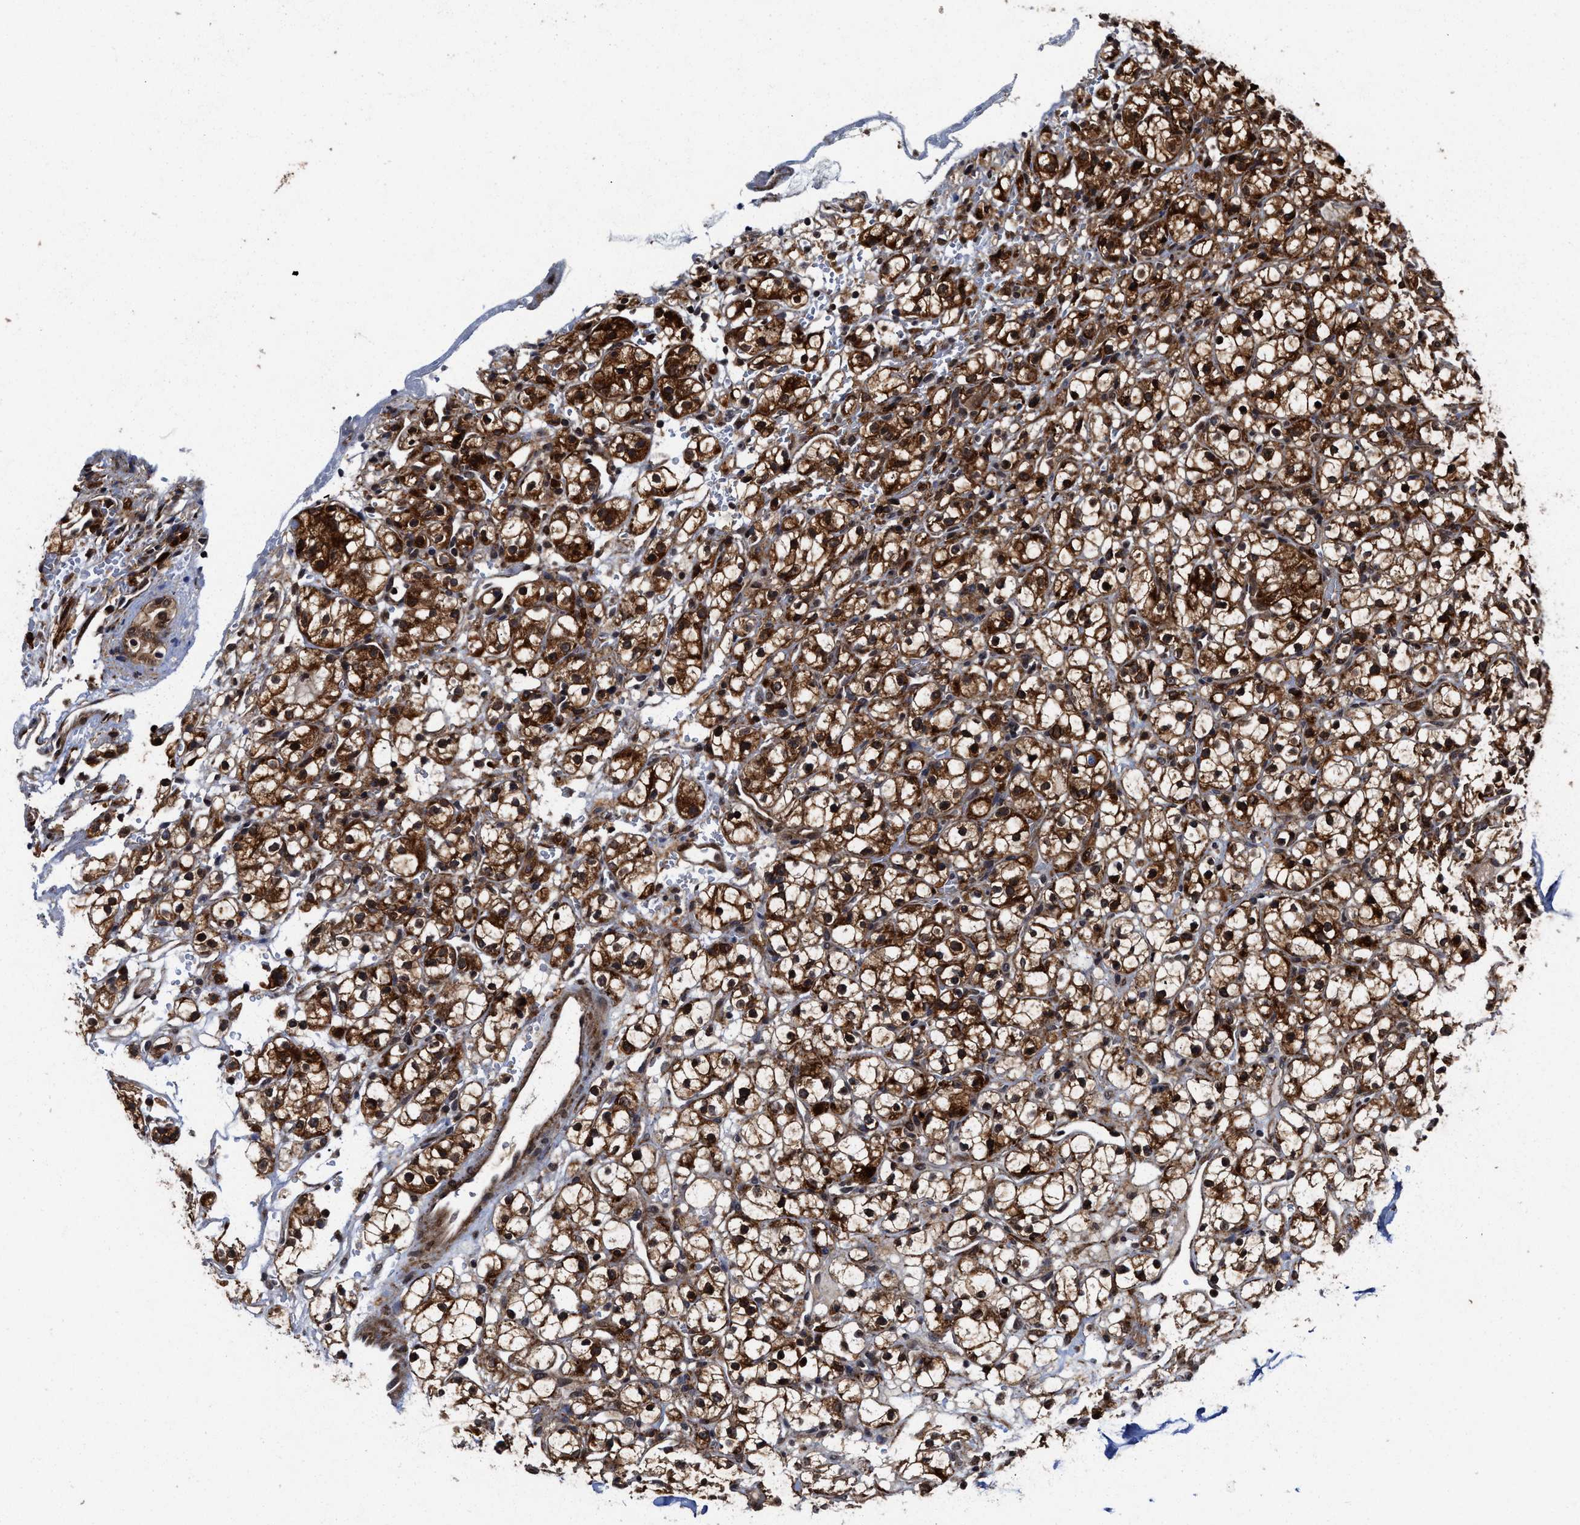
{"staining": {"intensity": "strong", "quantity": ">75%", "location": "cytoplasmic/membranous,nuclear"}, "tissue": "renal cancer", "cell_type": "Tumor cells", "image_type": "cancer", "snomed": [{"axis": "morphology", "description": "Adenocarcinoma, NOS"}, {"axis": "topography", "description": "Kidney"}], "caption": "Human renal adenocarcinoma stained with a brown dye reveals strong cytoplasmic/membranous and nuclear positive staining in about >75% of tumor cells.", "gene": "SEPTIN2", "patient": {"sex": "male", "age": 61}}